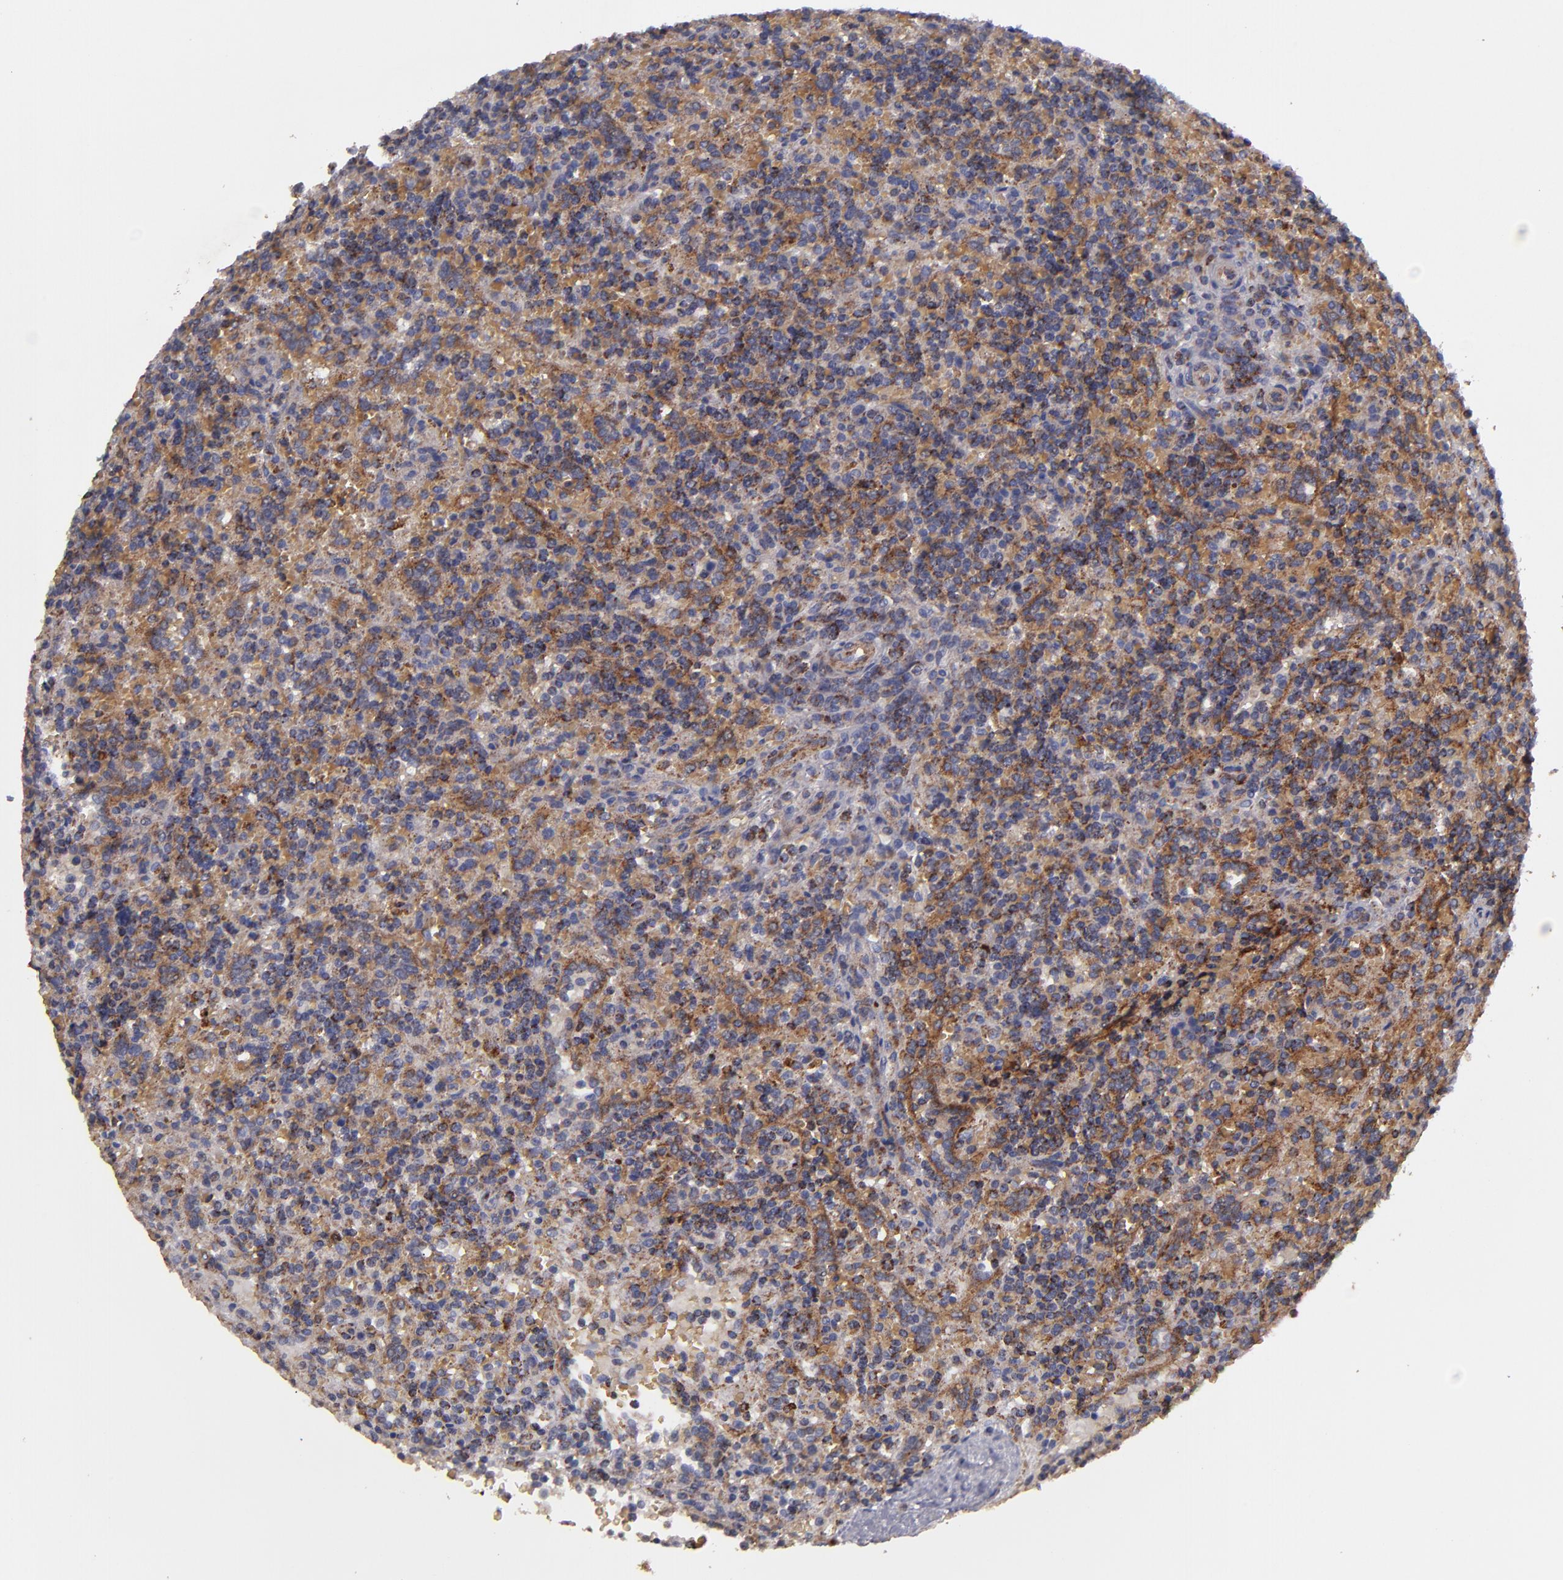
{"staining": {"intensity": "moderate", "quantity": "25%-75%", "location": "cytoplasmic/membranous"}, "tissue": "lymphoma", "cell_type": "Tumor cells", "image_type": "cancer", "snomed": [{"axis": "morphology", "description": "Malignant lymphoma, non-Hodgkin's type, Low grade"}, {"axis": "topography", "description": "Spleen"}], "caption": "About 25%-75% of tumor cells in malignant lymphoma, non-Hodgkin's type (low-grade) exhibit moderate cytoplasmic/membranous protein staining as visualized by brown immunohistochemical staining.", "gene": "CLTA", "patient": {"sex": "male", "age": 67}}